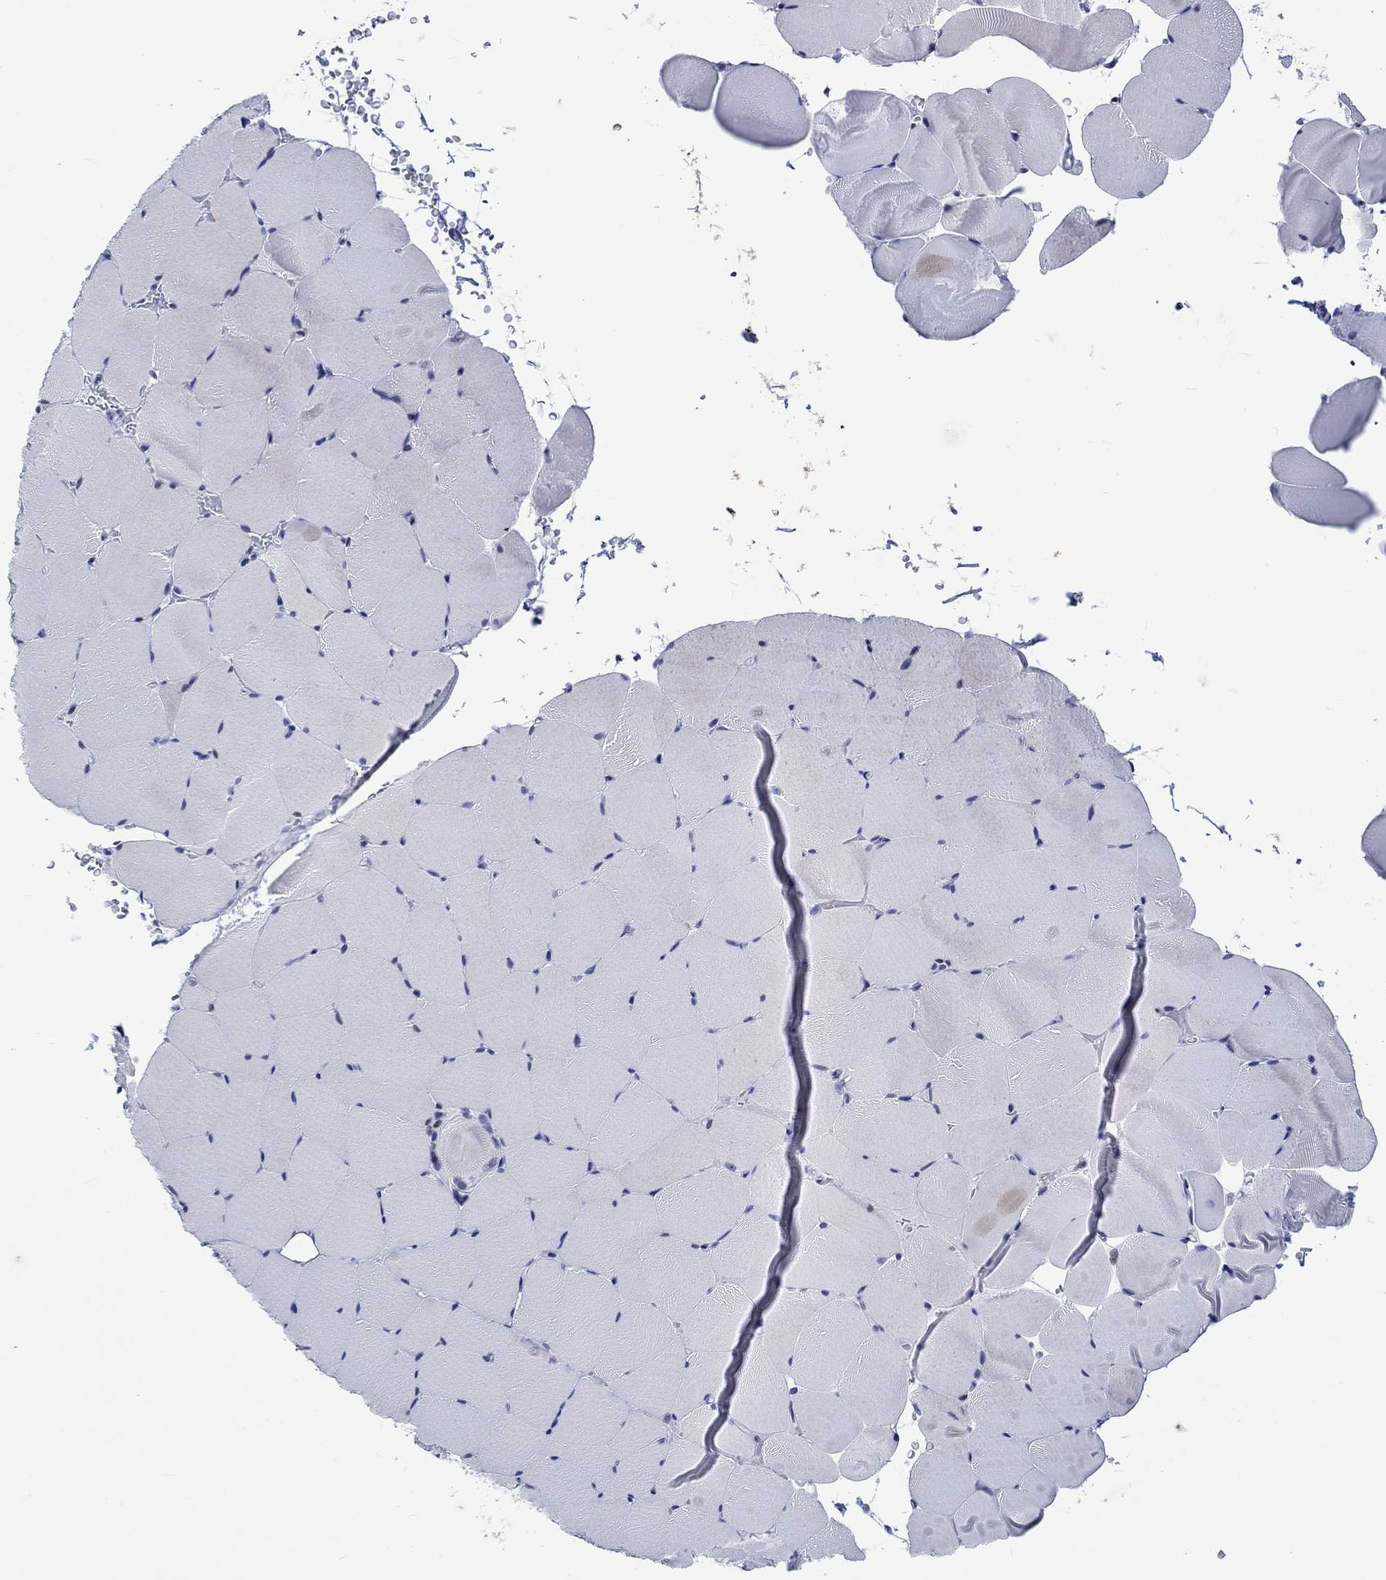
{"staining": {"intensity": "negative", "quantity": "none", "location": "none"}, "tissue": "skeletal muscle", "cell_type": "Myocytes", "image_type": "normal", "snomed": [{"axis": "morphology", "description": "Normal tissue, NOS"}, {"axis": "topography", "description": "Skeletal muscle"}], "caption": "Immunohistochemistry histopathology image of benign skeletal muscle: skeletal muscle stained with DAB (3,3'-diaminobenzidine) shows no significant protein positivity in myocytes.", "gene": "CDCA2", "patient": {"sex": "female", "age": 37}}